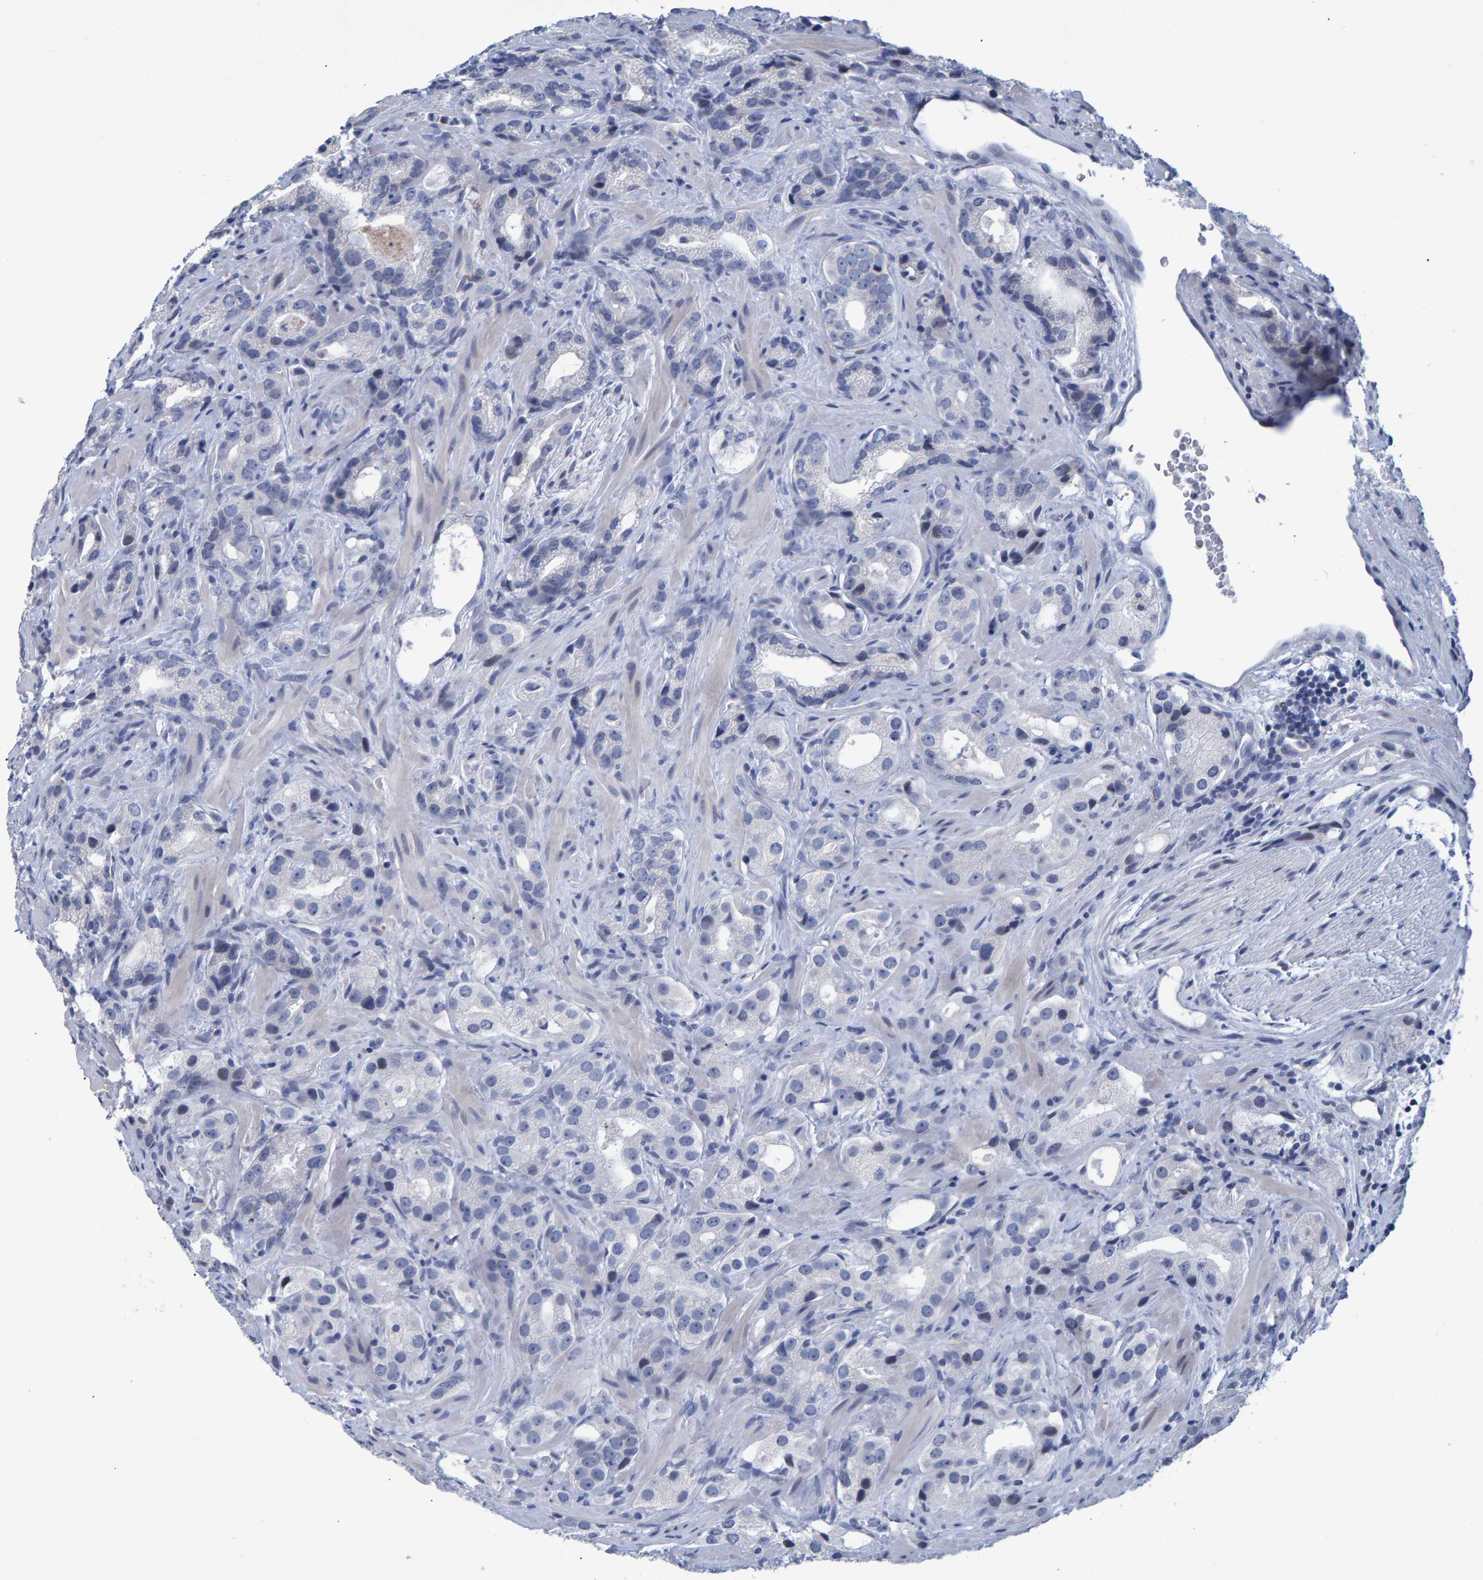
{"staining": {"intensity": "negative", "quantity": "none", "location": "none"}, "tissue": "prostate cancer", "cell_type": "Tumor cells", "image_type": "cancer", "snomed": [{"axis": "morphology", "description": "Adenocarcinoma, High grade"}, {"axis": "topography", "description": "Prostate"}], "caption": "Micrograph shows no protein positivity in tumor cells of prostate cancer (high-grade adenocarcinoma) tissue. (Brightfield microscopy of DAB (3,3'-diaminobenzidine) immunohistochemistry at high magnification).", "gene": "PROCA1", "patient": {"sex": "male", "age": 63}}